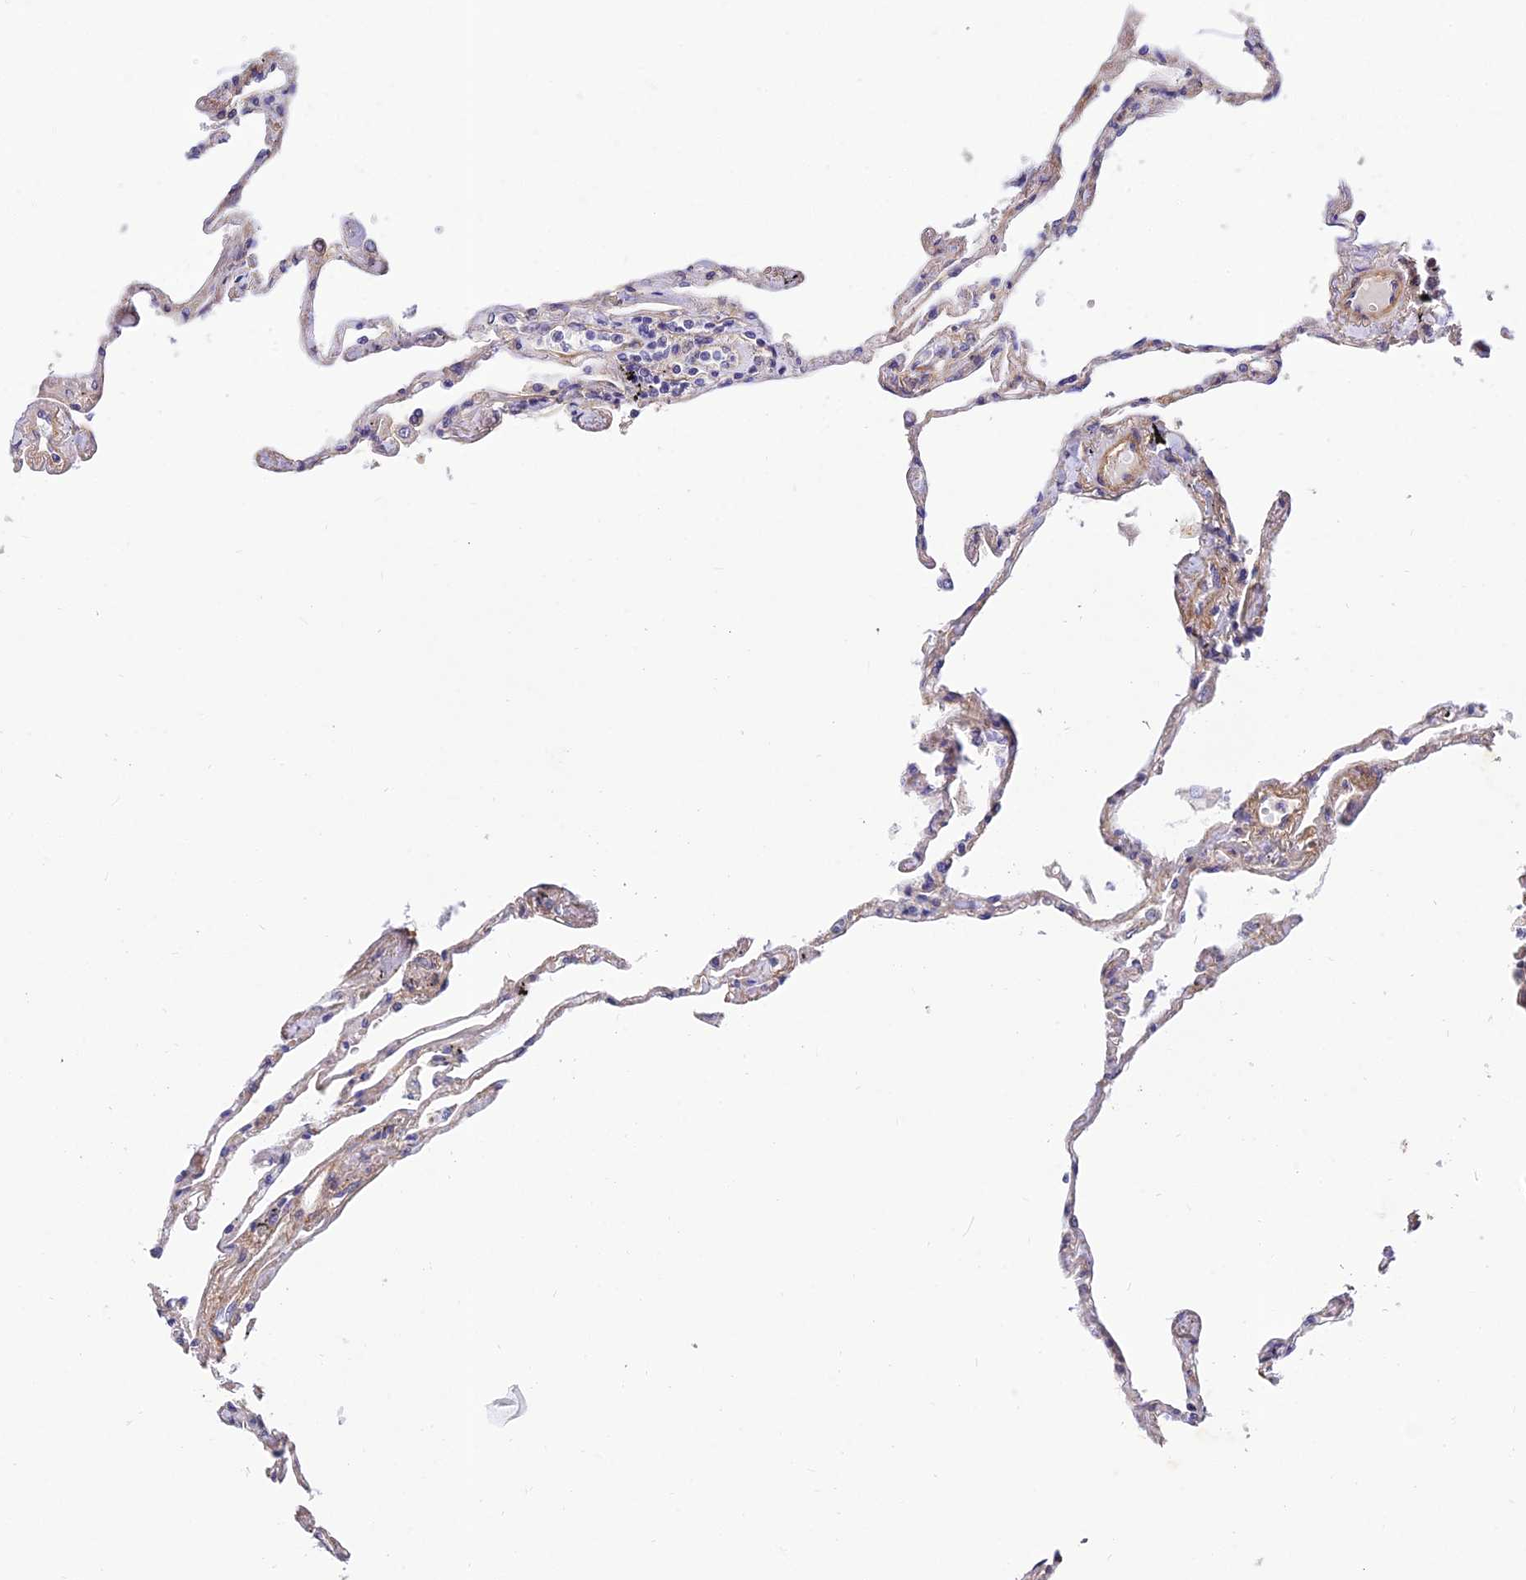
{"staining": {"intensity": "weak", "quantity": "25%-75%", "location": "cytoplasmic/membranous"}, "tissue": "lung", "cell_type": "Alveolar cells", "image_type": "normal", "snomed": [{"axis": "morphology", "description": "Normal tissue, NOS"}, {"axis": "topography", "description": "Lung"}], "caption": "IHC micrograph of normal human lung stained for a protein (brown), which displays low levels of weak cytoplasmic/membranous positivity in about 25%-75% of alveolar cells.", "gene": "ARL8A", "patient": {"sex": "female", "age": 67}}